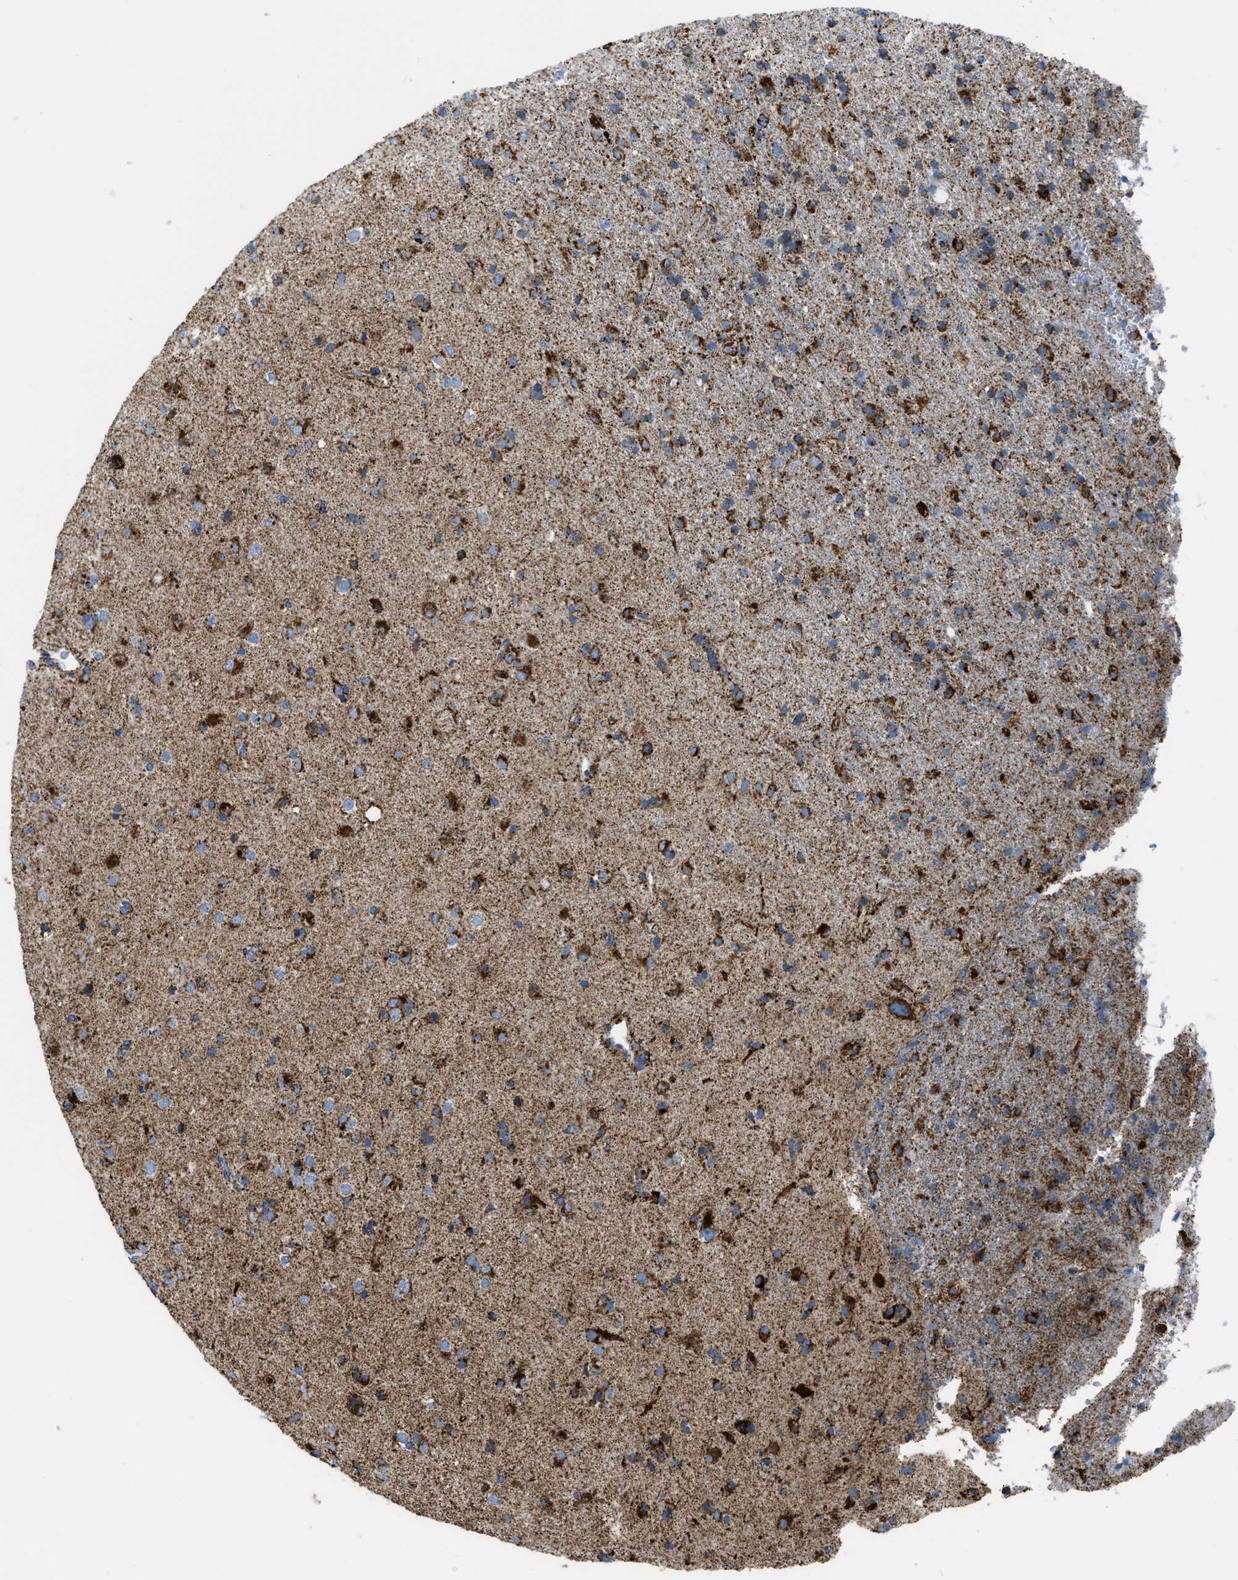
{"staining": {"intensity": "strong", "quantity": ">75%", "location": "cytoplasmic/membranous"}, "tissue": "glioma", "cell_type": "Tumor cells", "image_type": "cancer", "snomed": [{"axis": "morphology", "description": "Glioma, malignant, Low grade"}, {"axis": "topography", "description": "Brain"}], "caption": "A high-resolution image shows immunohistochemistry staining of glioma, which shows strong cytoplasmic/membranous staining in approximately >75% of tumor cells.", "gene": "ETFB", "patient": {"sex": "male", "age": 65}}